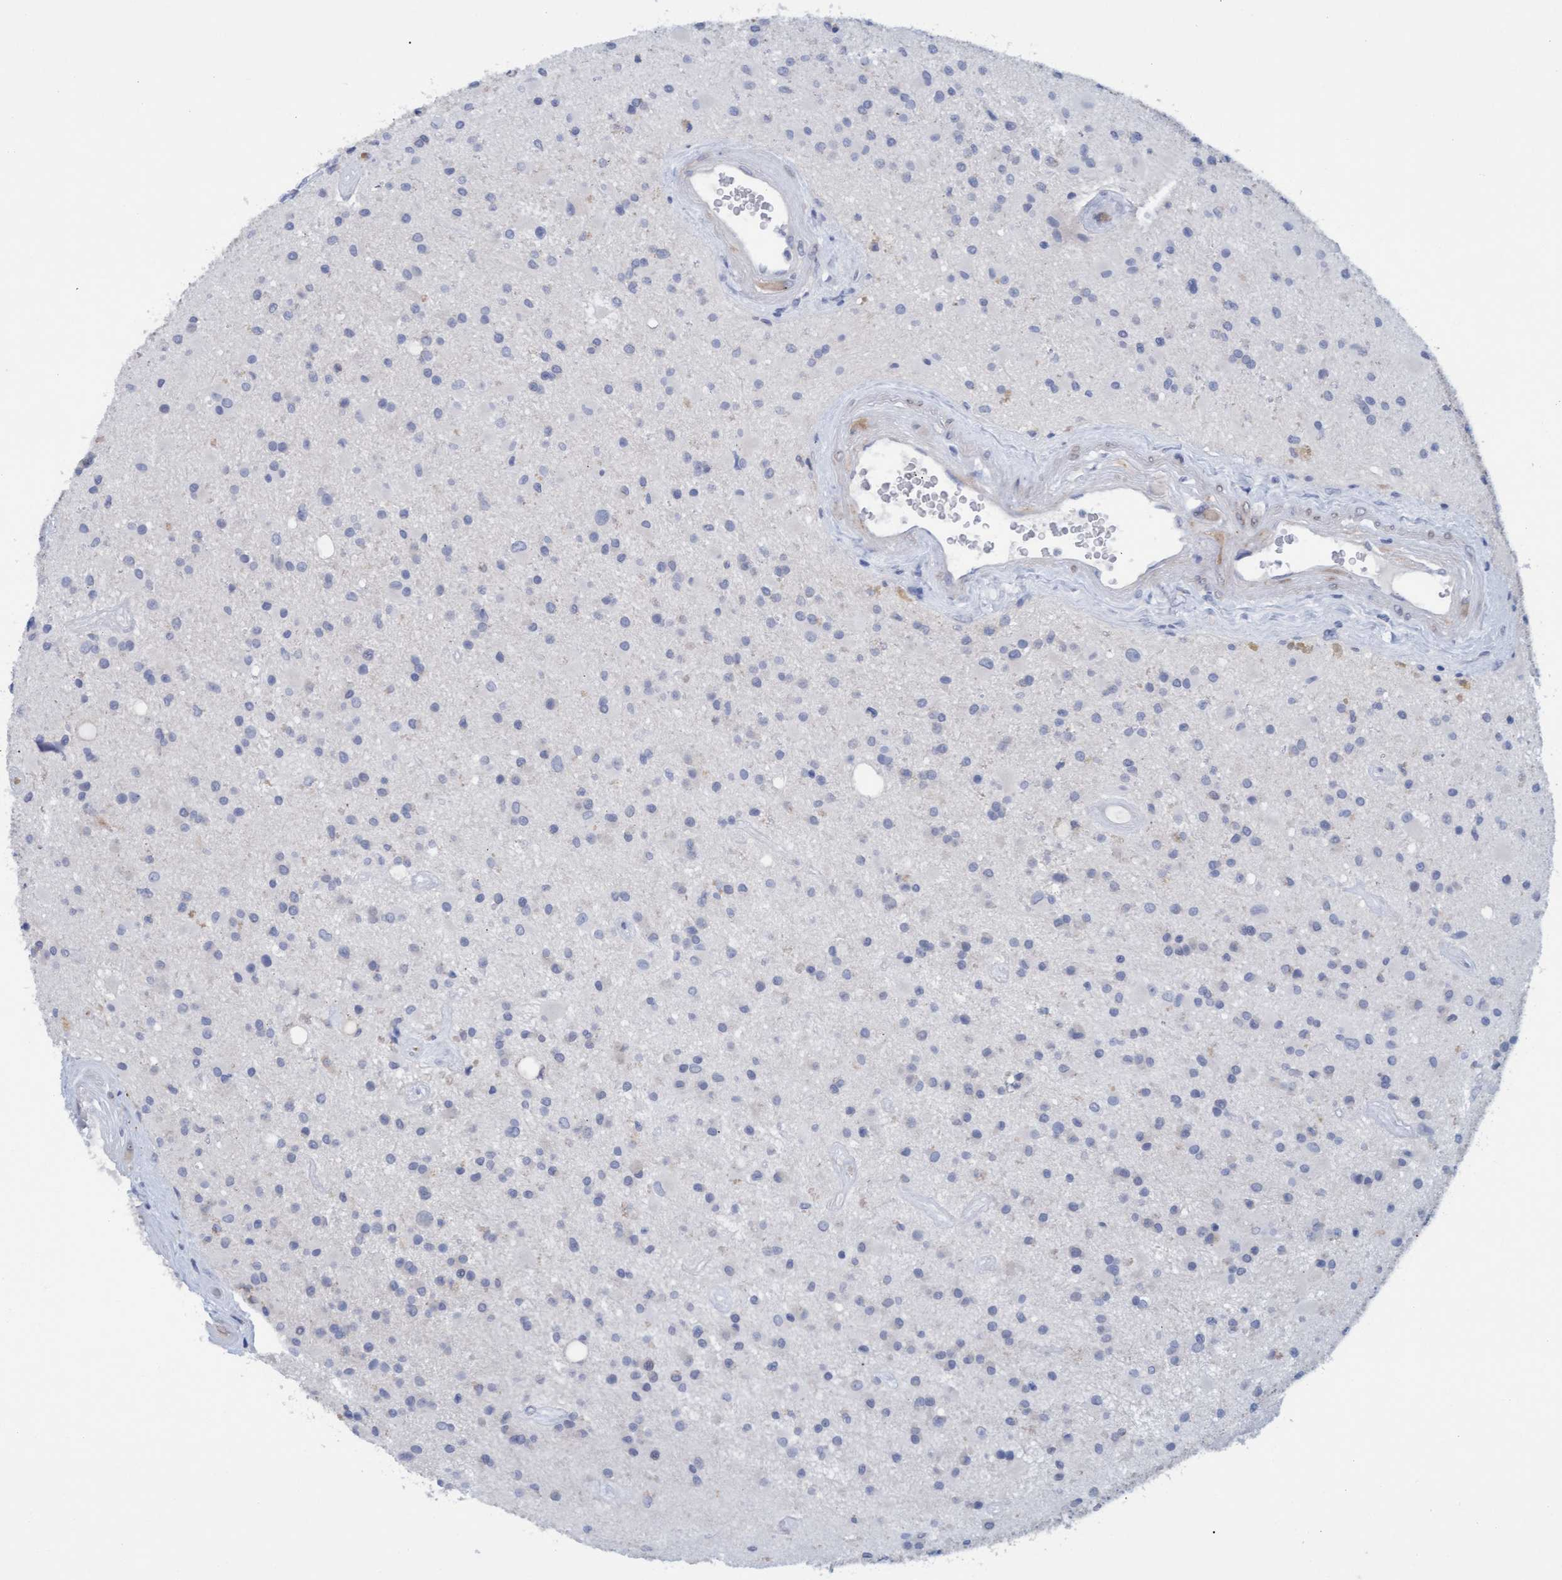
{"staining": {"intensity": "negative", "quantity": "none", "location": "none"}, "tissue": "glioma", "cell_type": "Tumor cells", "image_type": "cancer", "snomed": [{"axis": "morphology", "description": "Glioma, malignant, Low grade"}, {"axis": "topography", "description": "Brain"}], "caption": "This photomicrograph is of malignant glioma (low-grade) stained with IHC to label a protein in brown with the nuclei are counter-stained blue. There is no expression in tumor cells.", "gene": "SSTR3", "patient": {"sex": "male", "age": 58}}